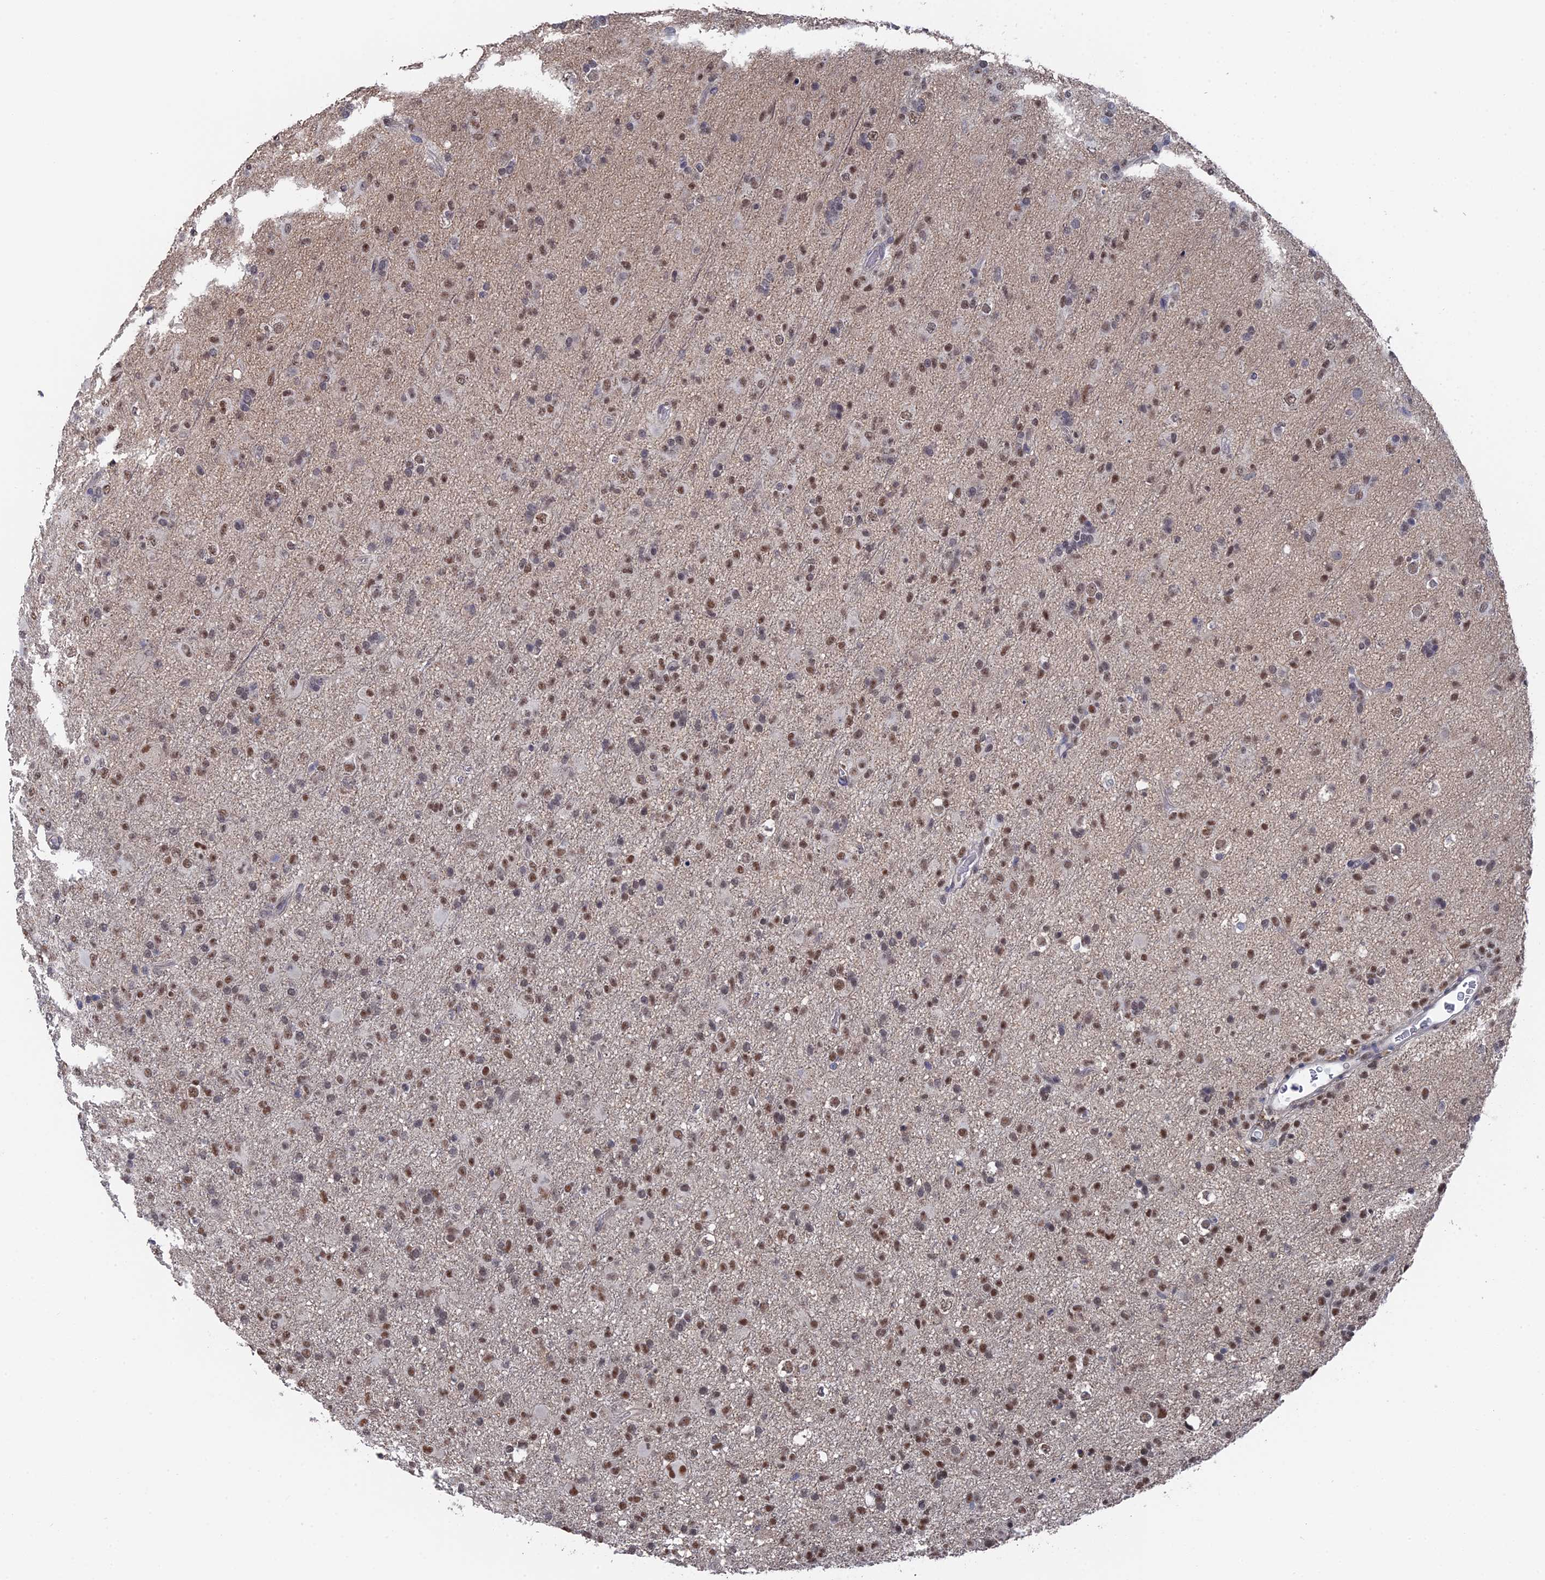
{"staining": {"intensity": "moderate", "quantity": "25%-75%", "location": "nuclear"}, "tissue": "glioma", "cell_type": "Tumor cells", "image_type": "cancer", "snomed": [{"axis": "morphology", "description": "Glioma, malignant, Low grade"}, {"axis": "topography", "description": "Brain"}], "caption": "This photomicrograph shows immunohistochemistry staining of glioma, with medium moderate nuclear staining in approximately 25%-75% of tumor cells.", "gene": "TSSC4", "patient": {"sex": "male", "age": 65}}